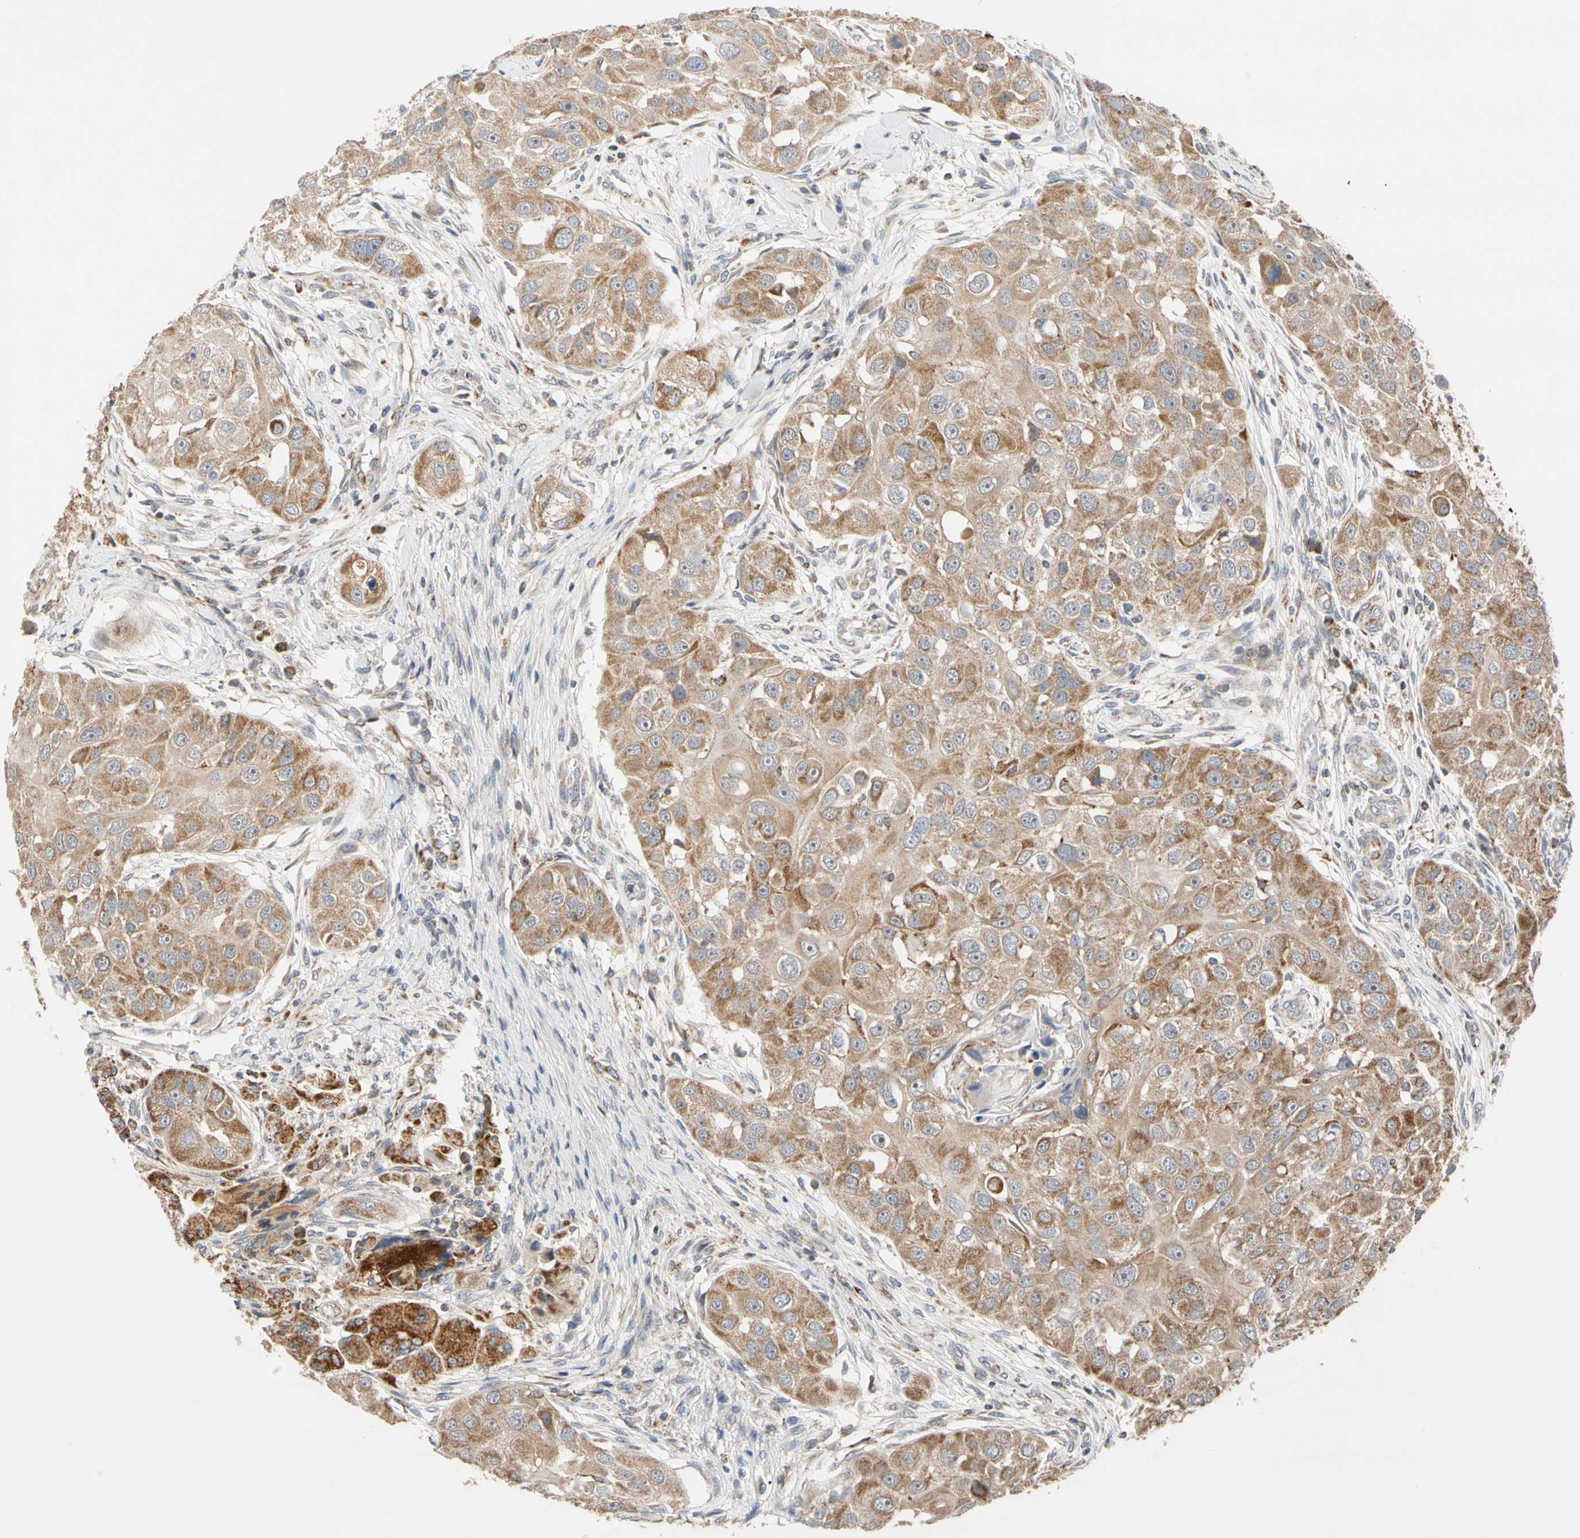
{"staining": {"intensity": "moderate", "quantity": ">75%", "location": "cytoplasmic/membranous"}, "tissue": "head and neck cancer", "cell_type": "Tumor cells", "image_type": "cancer", "snomed": [{"axis": "morphology", "description": "Normal tissue, NOS"}, {"axis": "morphology", "description": "Squamous cell carcinoma, NOS"}, {"axis": "topography", "description": "Skeletal muscle"}, {"axis": "topography", "description": "Head-Neck"}], "caption": "Immunohistochemical staining of head and neck cancer shows medium levels of moderate cytoplasmic/membranous protein staining in about >75% of tumor cells. (DAB IHC with brightfield microscopy, high magnification).", "gene": "GPD2", "patient": {"sex": "male", "age": 51}}